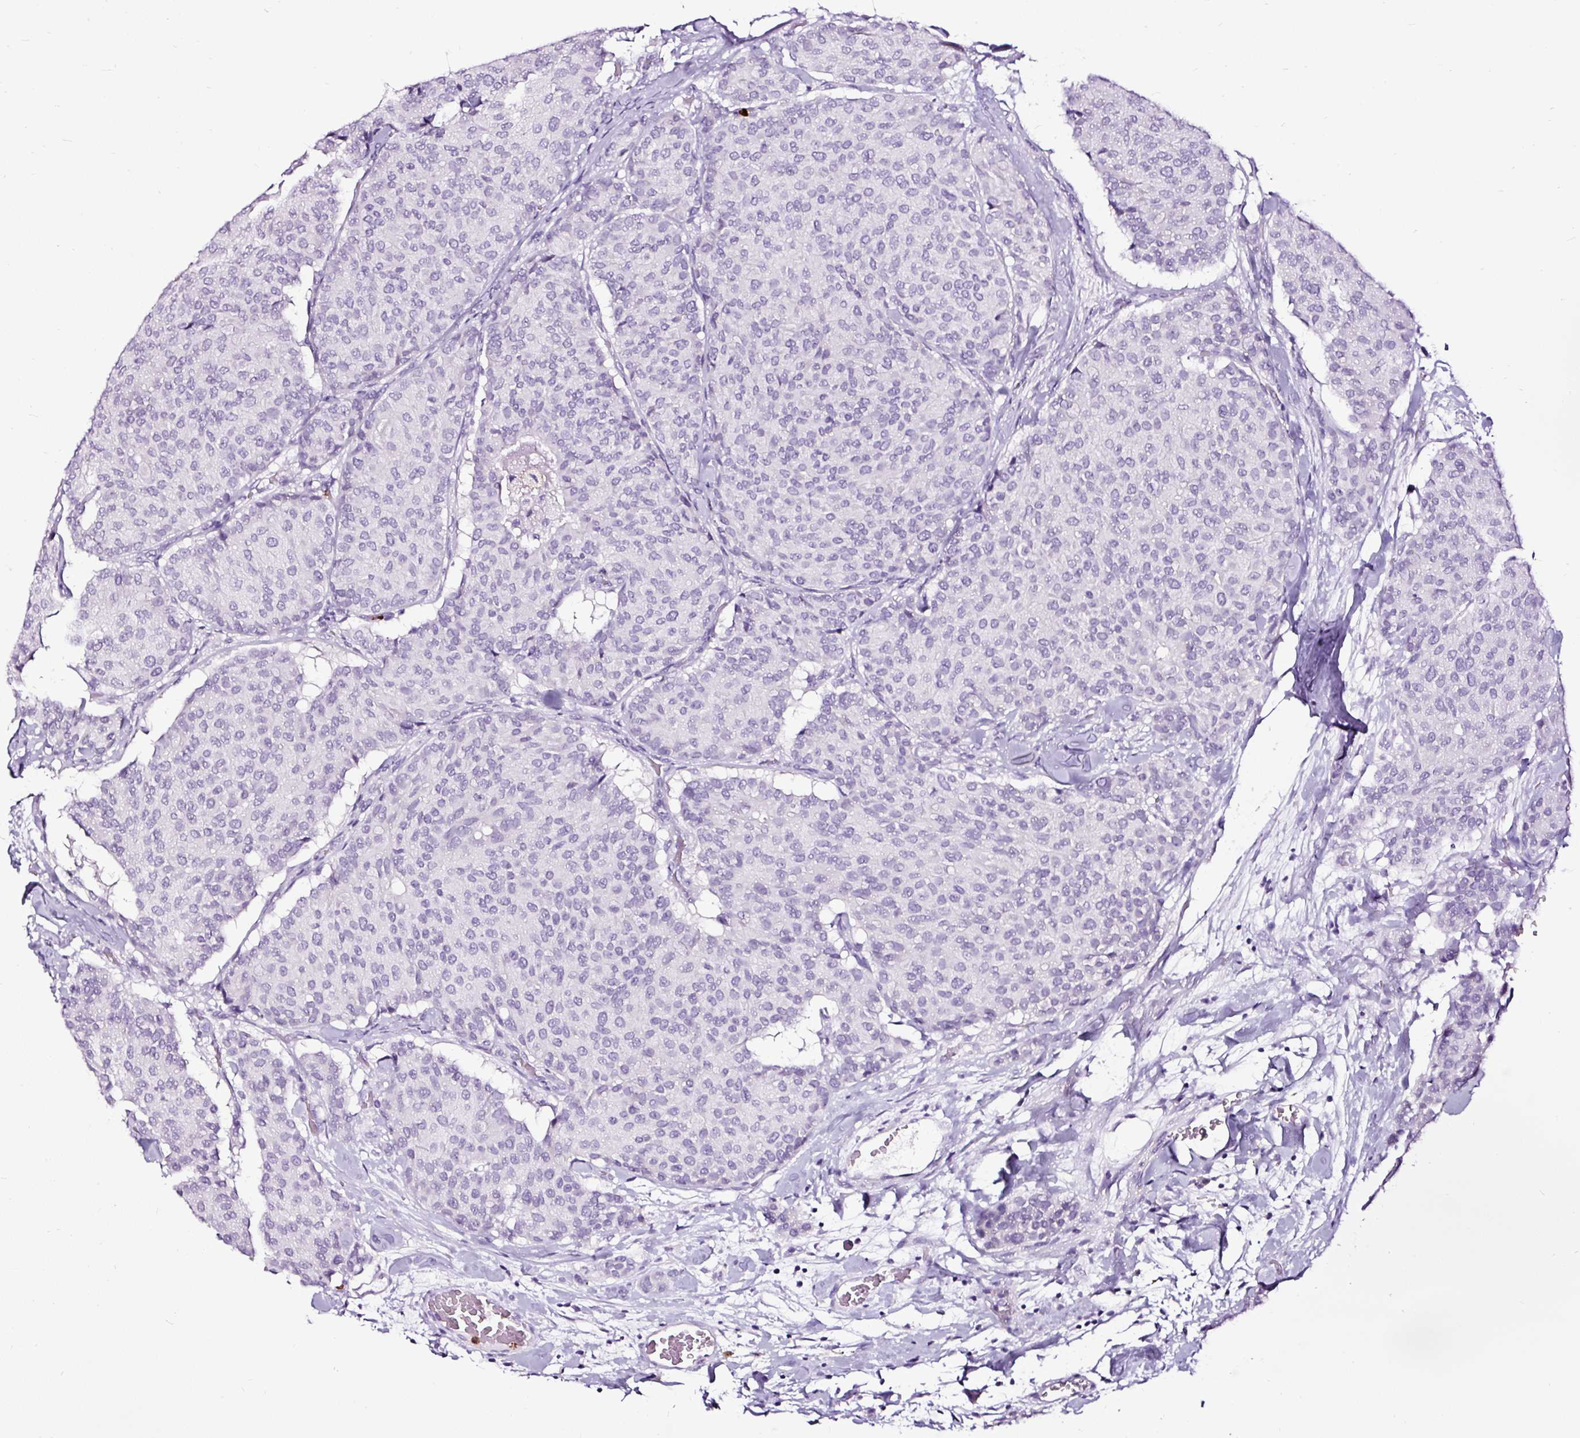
{"staining": {"intensity": "negative", "quantity": "none", "location": "none"}, "tissue": "breast cancer", "cell_type": "Tumor cells", "image_type": "cancer", "snomed": [{"axis": "morphology", "description": "Duct carcinoma"}, {"axis": "topography", "description": "Breast"}], "caption": "Immunohistochemistry of breast cancer displays no staining in tumor cells. Brightfield microscopy of immunohistochemistry stained with DAB (3,3'-diaminobenzidine) (brown) and hematoxylin (blue), captured at high magnification.", "gene": "SLC7A8", "patient": {"sex": "female", "age": 75}}